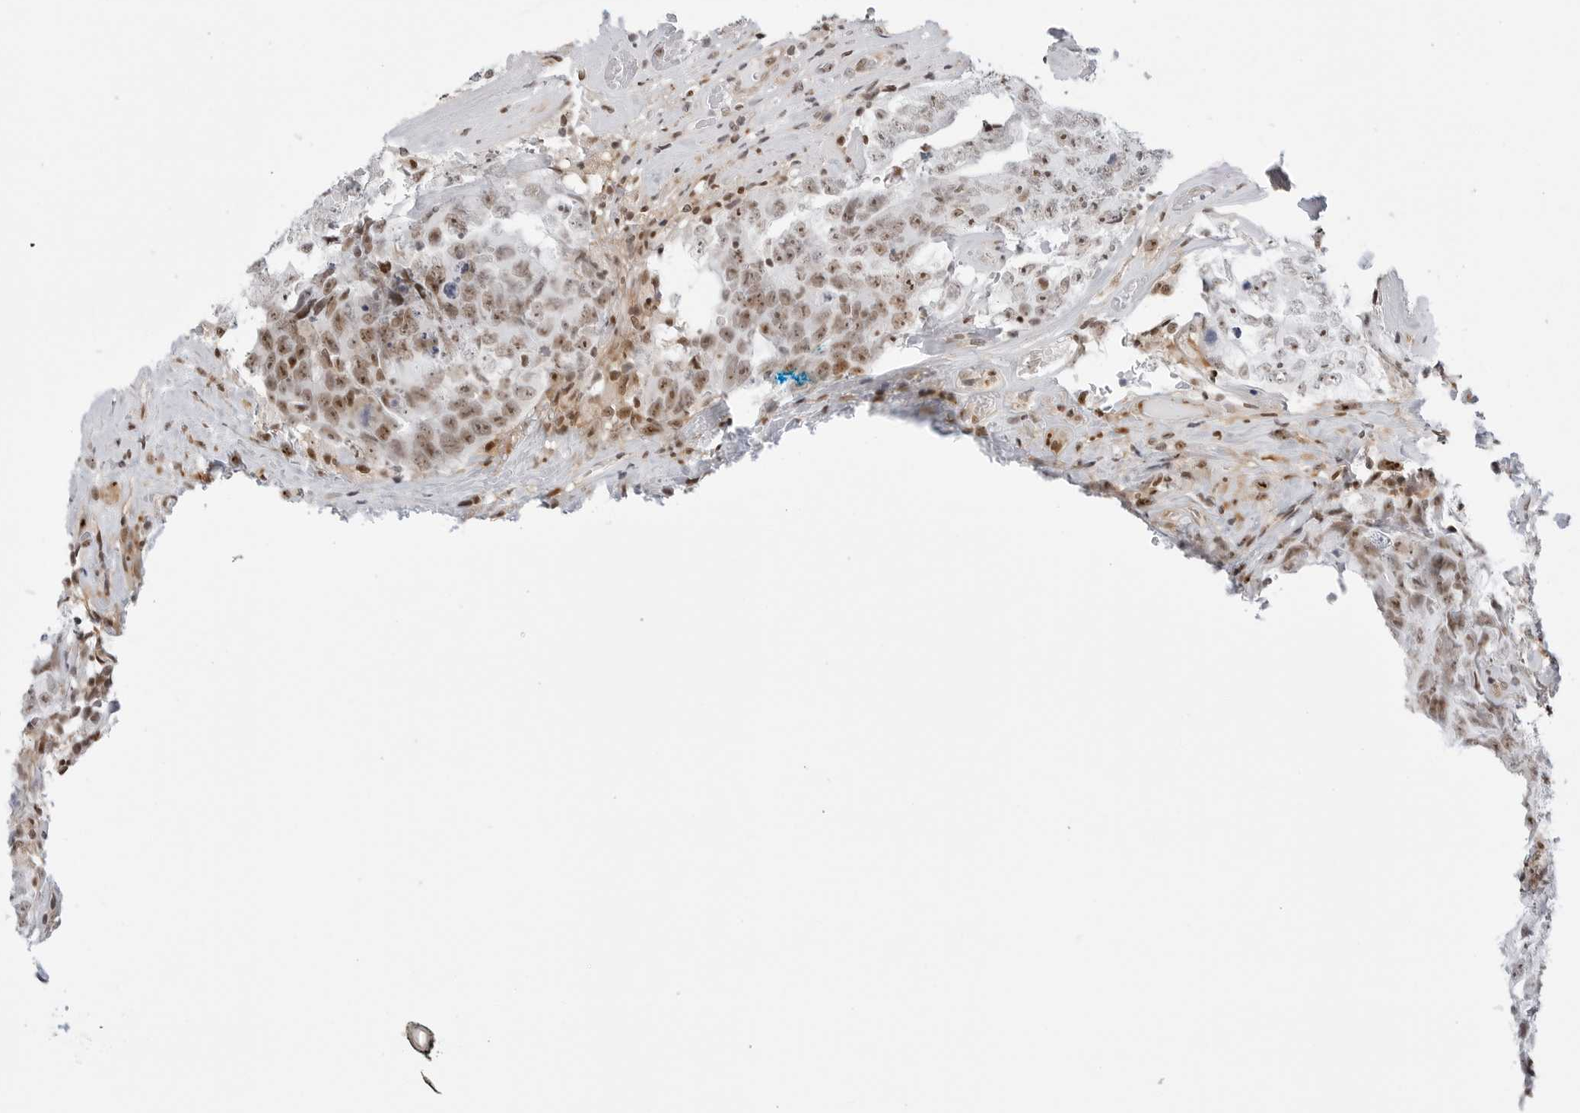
{"staining": {"intensity": "moderate", "quantity": ">75%", "location": "nuclear"}, "tissue": "testis cancer", "cell_type": "Tumor cells", "image_type": "cancer", "snomed": [{"axis": "morphology", "description": "Carcinoma, Embryonal, NOS"}, {"axis": "topography", "description": "Testis"}], "caption": "Immunohistochemistry (IHC) staining of testis cancer (embryonal carcinoma), which displays medium levels of moderate nuclear positivity in about >75% of tumor cells indicating moderate nuclear protein positivity. The staining was performed using DAB (brown) for protein detection and nuclei were counterstained in hematoxylin (blue).", "gene": "C1orf162", "patient": {"sex": "male", "age": 26}}